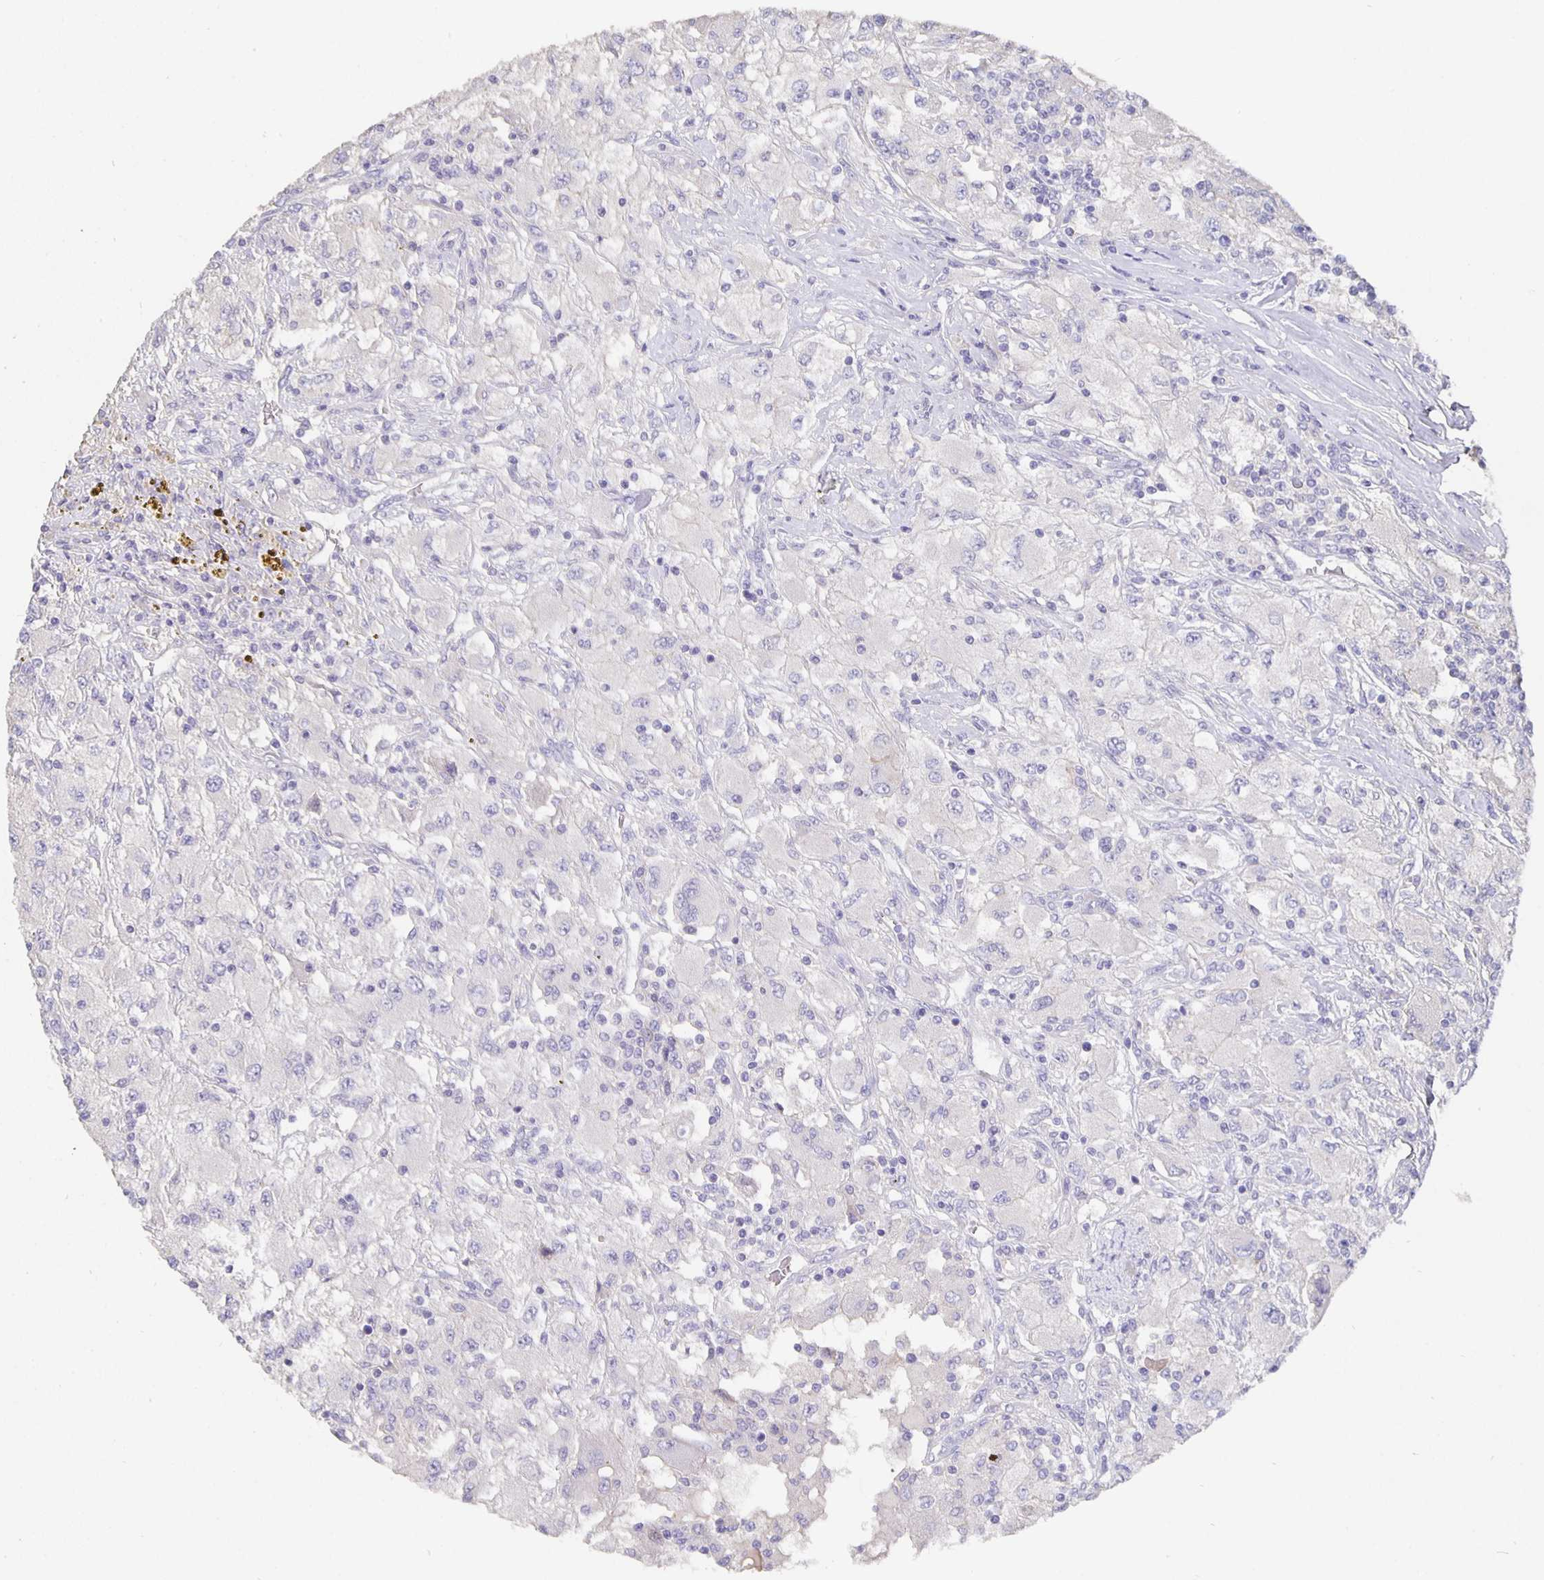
{"staining": {"intensity": "negative", "quantity": "none", "location": "none"}, "tissue": "renal cancer", "cell_type": "Tumor cells", "image_type": "cancer", "snomed": [{"axis": "morphology", "description": "Adenocarcinoma, NOS"}, {"axis": "topography", "description": "Kidney"}], "caption": "High magnification brightfield microscopy of adenocarcinoma (renal) stained with DAB (3,3'-diaminobenzidine) (brown) and counterstained with hematoxylin (blue): tumor cells show no significant expression. (DAB (3,3'-diaminobenzidine) immunohistochemistry (IHC) with hematoxylin counter stain).", "gene": "CFAP74", "patient": {"sex": "female", "age": 67}}